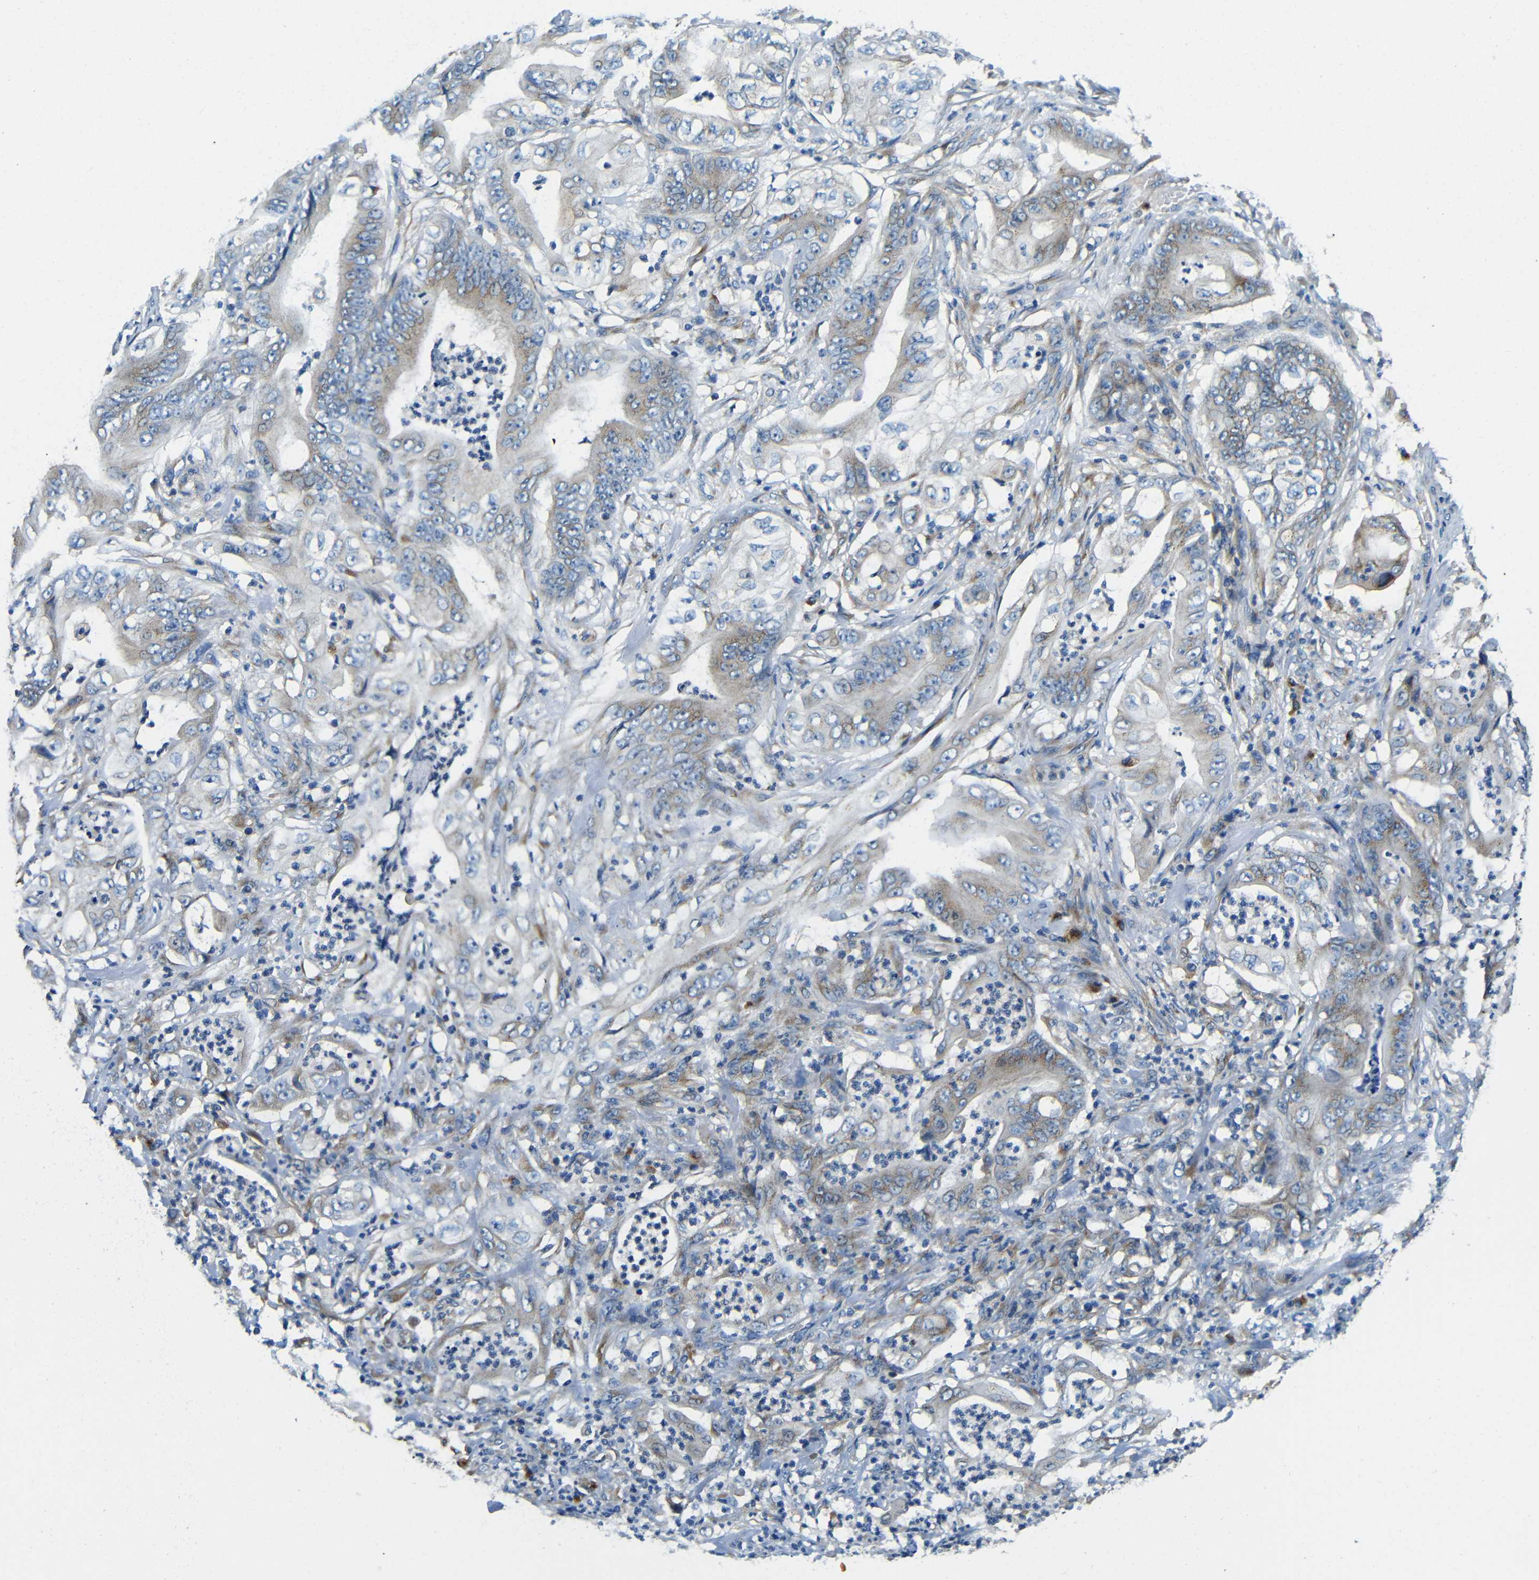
{"staining": {"intensity": "weak", "quantity": "25%-75%", "location": "cytoplasmic/membranous"}, "tissue": "stomach cancer", "cell_type": "Tumor cells", "image_type": "cancer", "snomed": [{"axis": "morphology", "description": "Adenocarcinoma, NOS"}, {"axis": "topography", "description": "Stomach"}], "caption": "A brown stain labels weak cytoplasmic/membranous positivity of a protein in human stomach cancer tumor cells.", "gene": "USO1", "patient": {"sex": "female", "age": 73}}